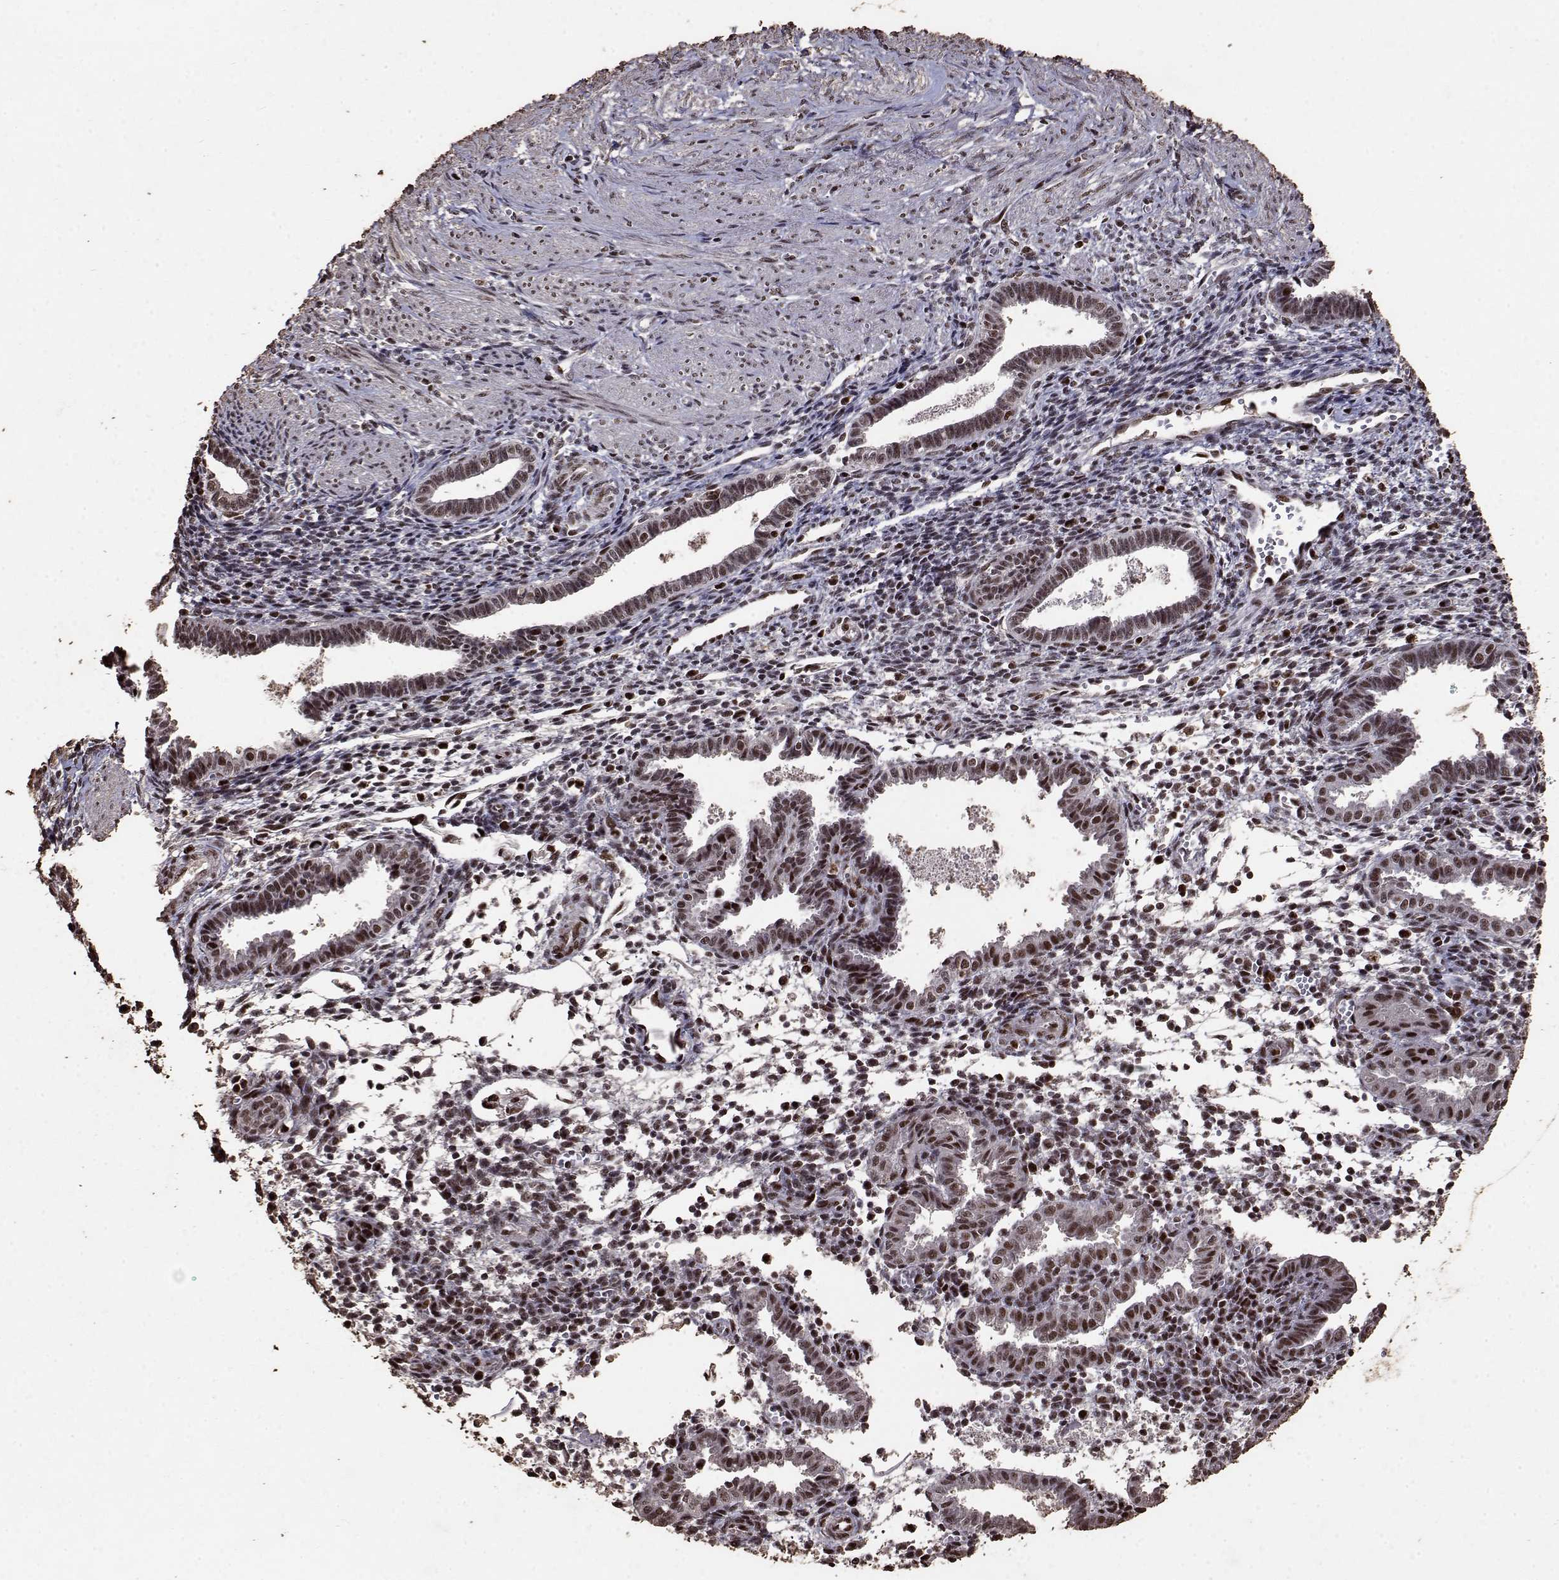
{"staining": {"intensity": "moderate", "quantity": ">75%", "location": "nuclear"}, "tissue": "endometrium", "cell_type": "Cells in endometrial stroma", "image_type": "normal", "snomed": [{"axis": "morphology", "description": "Normal tissue, NOS"}, {"axis": "topography", "description": "Endometrium"}], "caption": "About >75% of cells in endometrial stroma in benign human endometrium exhibit moderate nuclear protein staining as visualized by brown immunohistochemical staining.", "gene": "TOE1", "patient": {"sex": "female", "age": 37}}